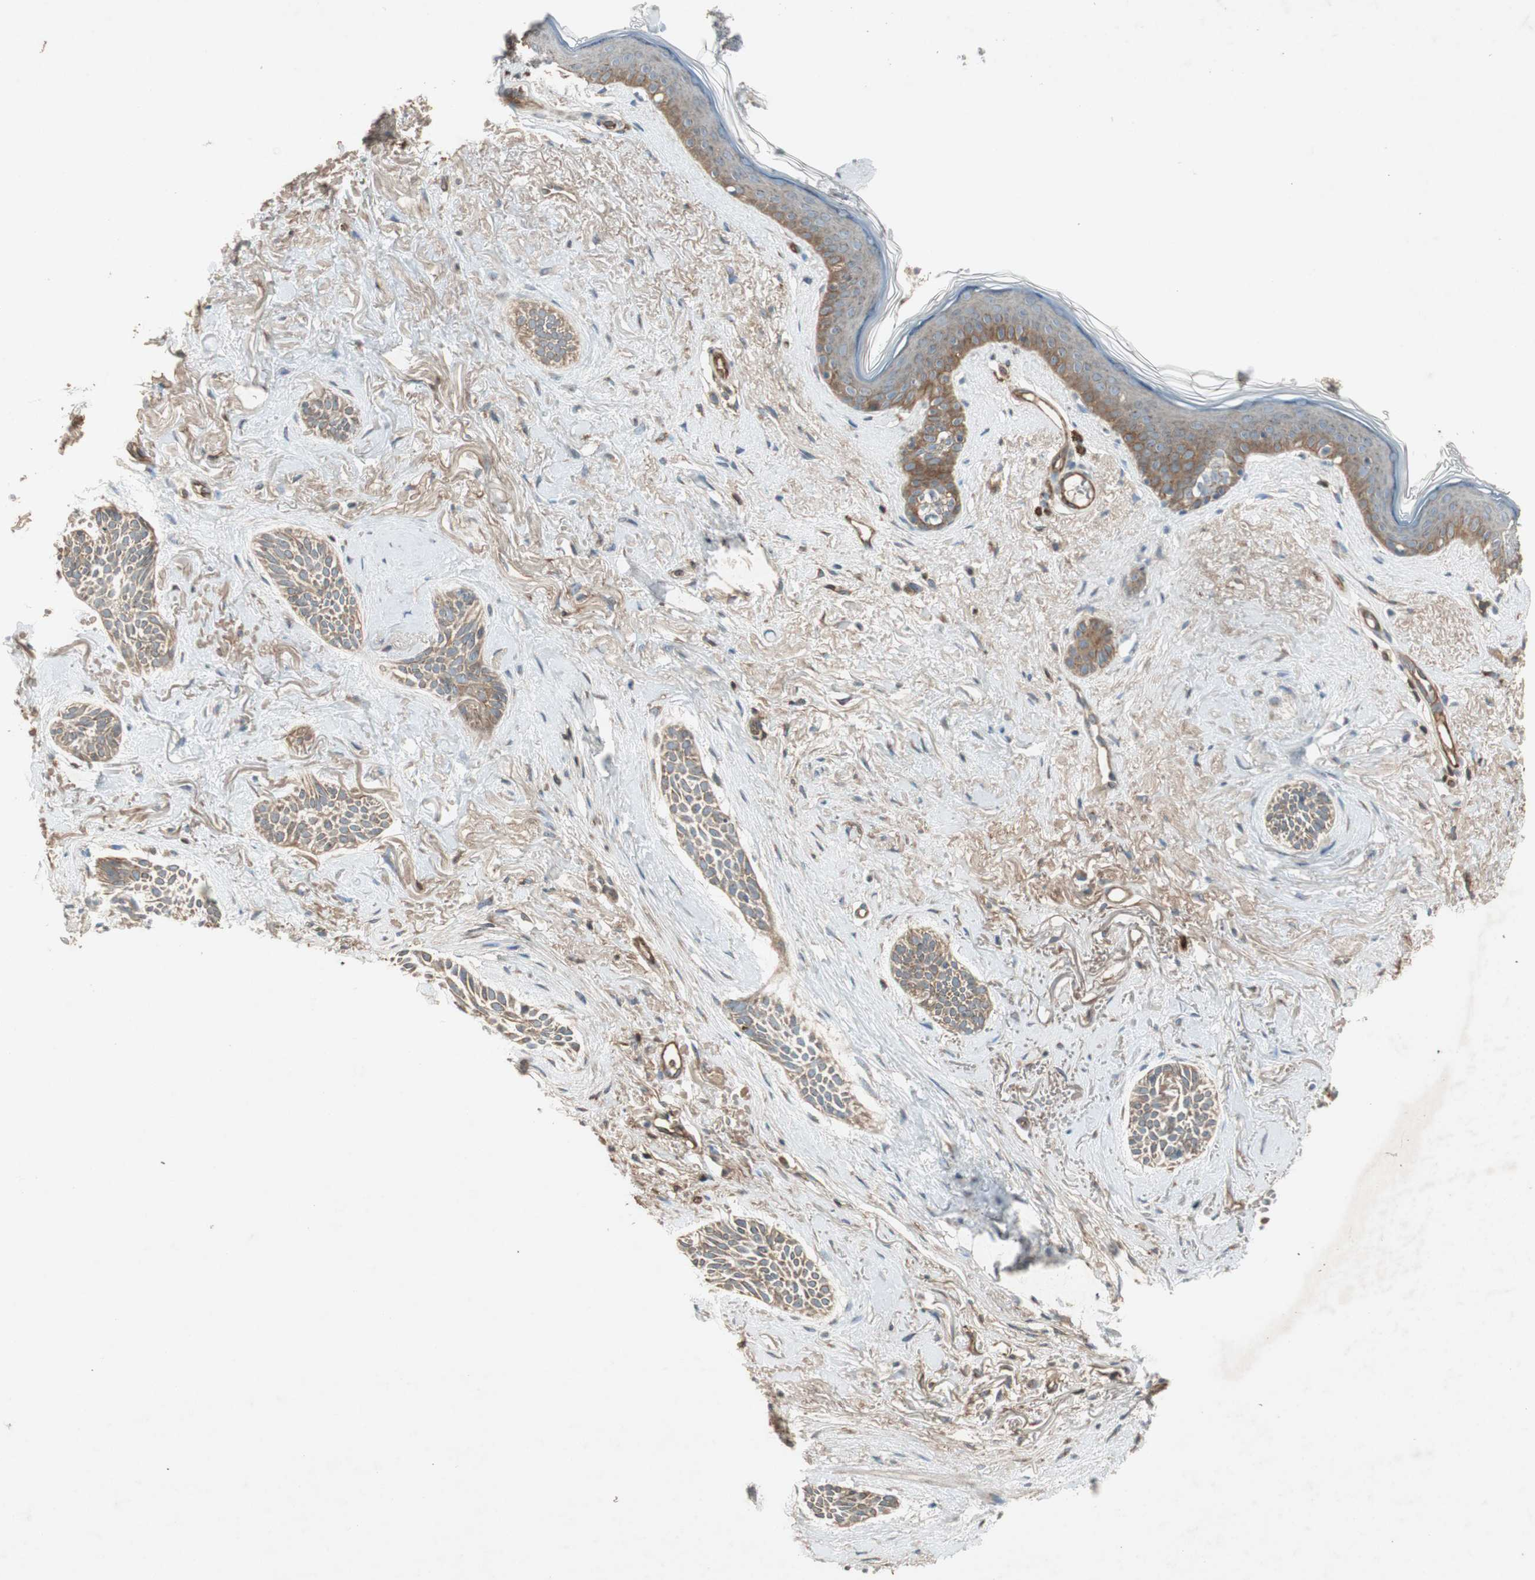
{"staining": {"intensity": "moderate", "quantity": ">75%", "location": "cytoplasmic/membranous"}, "tissue": "skin cancer", "cell_type": "Tumor cells", "image_type": "cancer", "snomed": [{"axis": "morphology", "description": "Normal tissue, NOS"}, {"axis": "morphology", "description": "Basal cell carcinoma"}, {"axis": "topography", "description": "Skin"}], "caption": "Basal cell carcinoma (skin) tissue shows moderate cytoplasmic/membranous positivity in approximately >75% of tumor cells The staining was performed using DAB, with brown indicating positive protein expression. Nuclei are stained blue with hematoxylin.", "gene": "BTN3A3", "patient": {"sex": "female", "age": 84}}